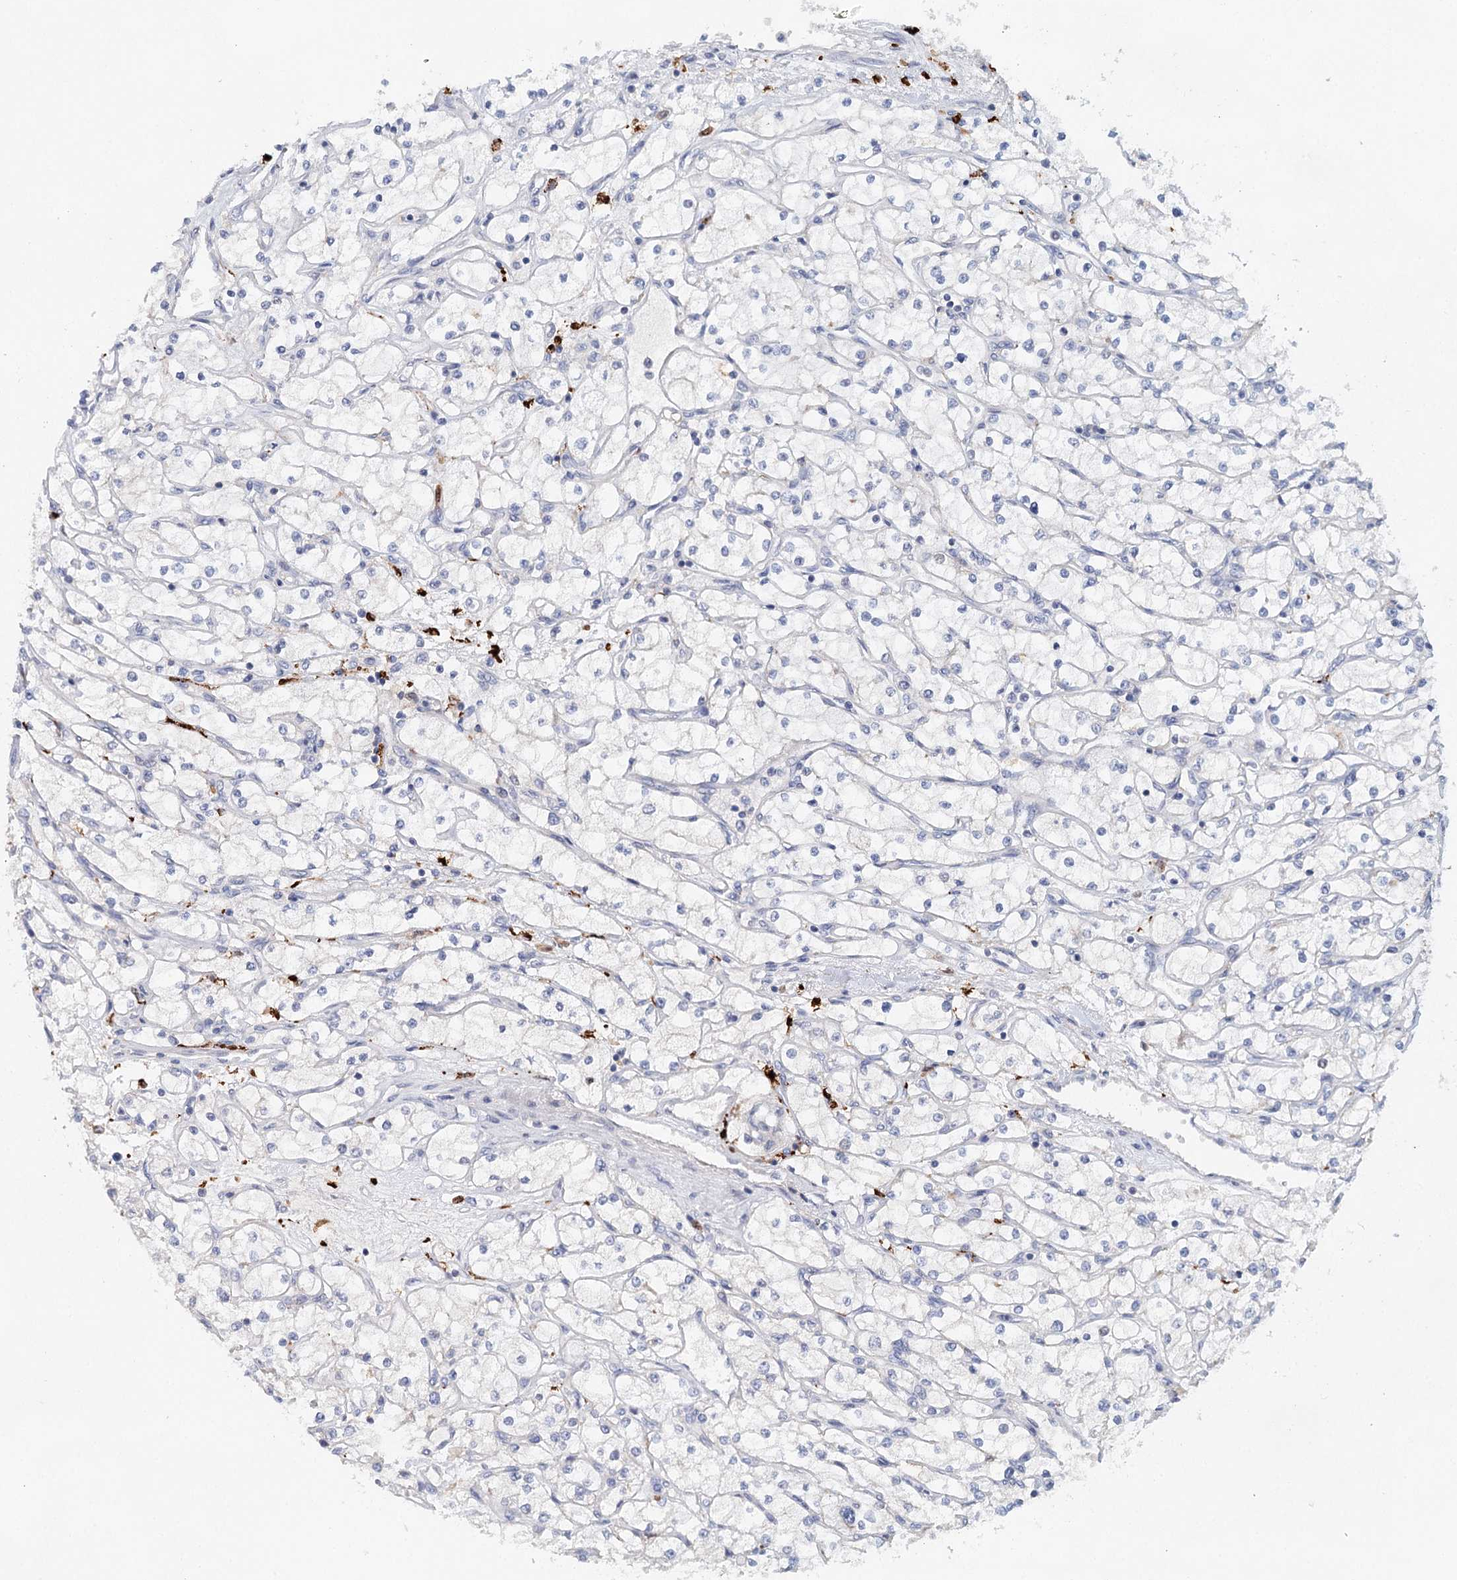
{"staining": {"intensity": "negative", "quantity": "none", "location": "none"}, "tissue": "renal cancer", "cell_type": "Tumor cells", "image_type": "cancer", "snomed": [{"axis": "morphology", "description": "Adenocarcinoma, NOS"}, {"axis": "topography", "description": "Kidney"}], "caption": "DAB (3,3'-diaminobenzidine) immunohistochemical staining of adenocarcinoma (renal) demonstrates no significant staining in tumor cells.", "gene": "SLC19A3", "patient": {"sex": "male", "age": 80}}